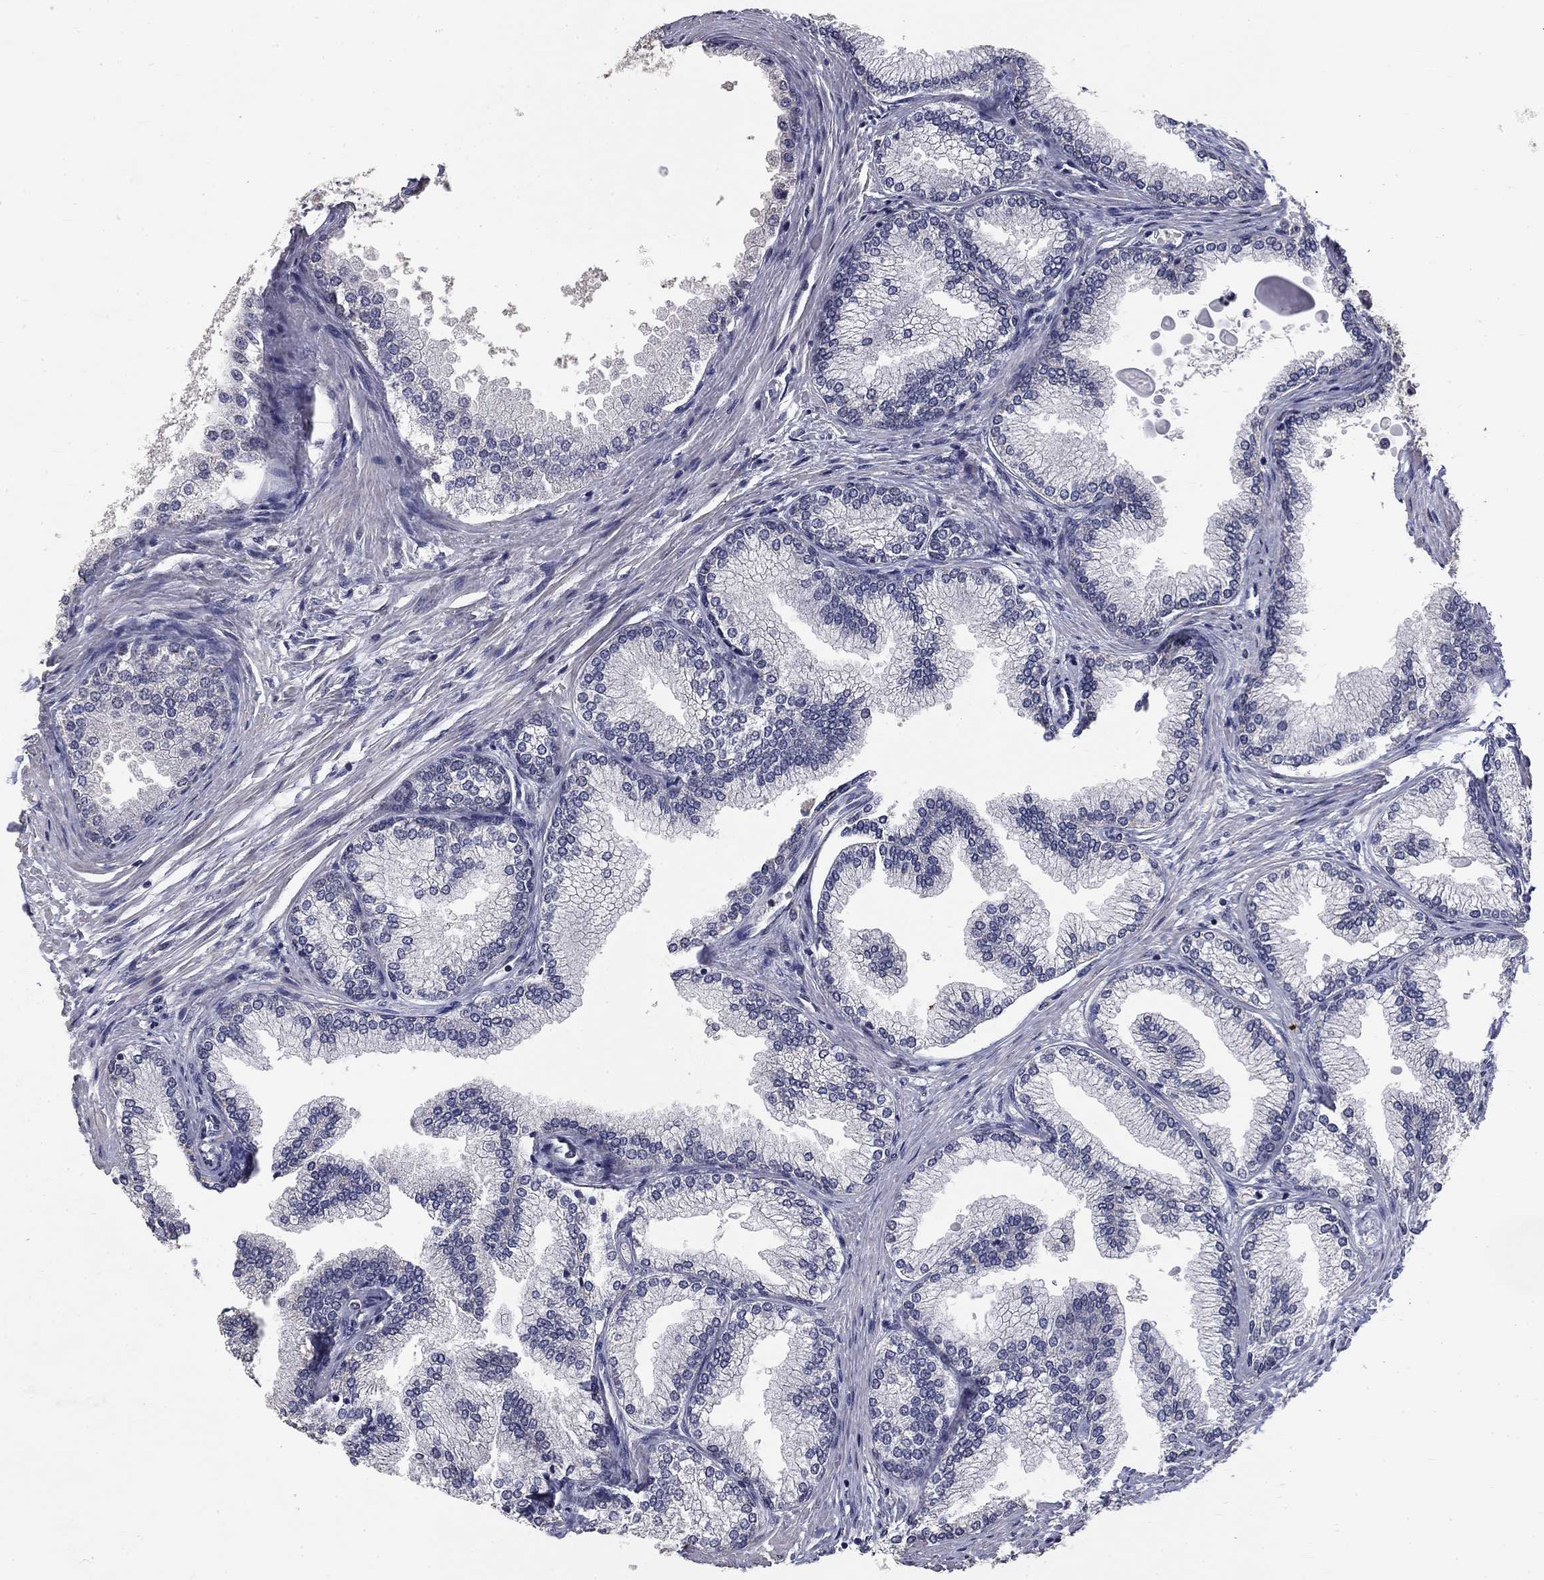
{"staining": {"intensity": "negative", "quantity": "none", "location": "none"}, "tissue": "prostate", "cell_type": "Glandular cells", "image_type": "normal", "snomed": [{"axis": "morphology", "description": "Normal tissue, NOS"}, {"axis": "topography", "description": "Prostate"}], "caption": "Micrograph shows no significant protein staining in glandular cells of benign prostate. (IHC, brightfield microscopy, high magnification).", "gene": "SPATA33", "patient": {"sex": "male", "age": 72}}